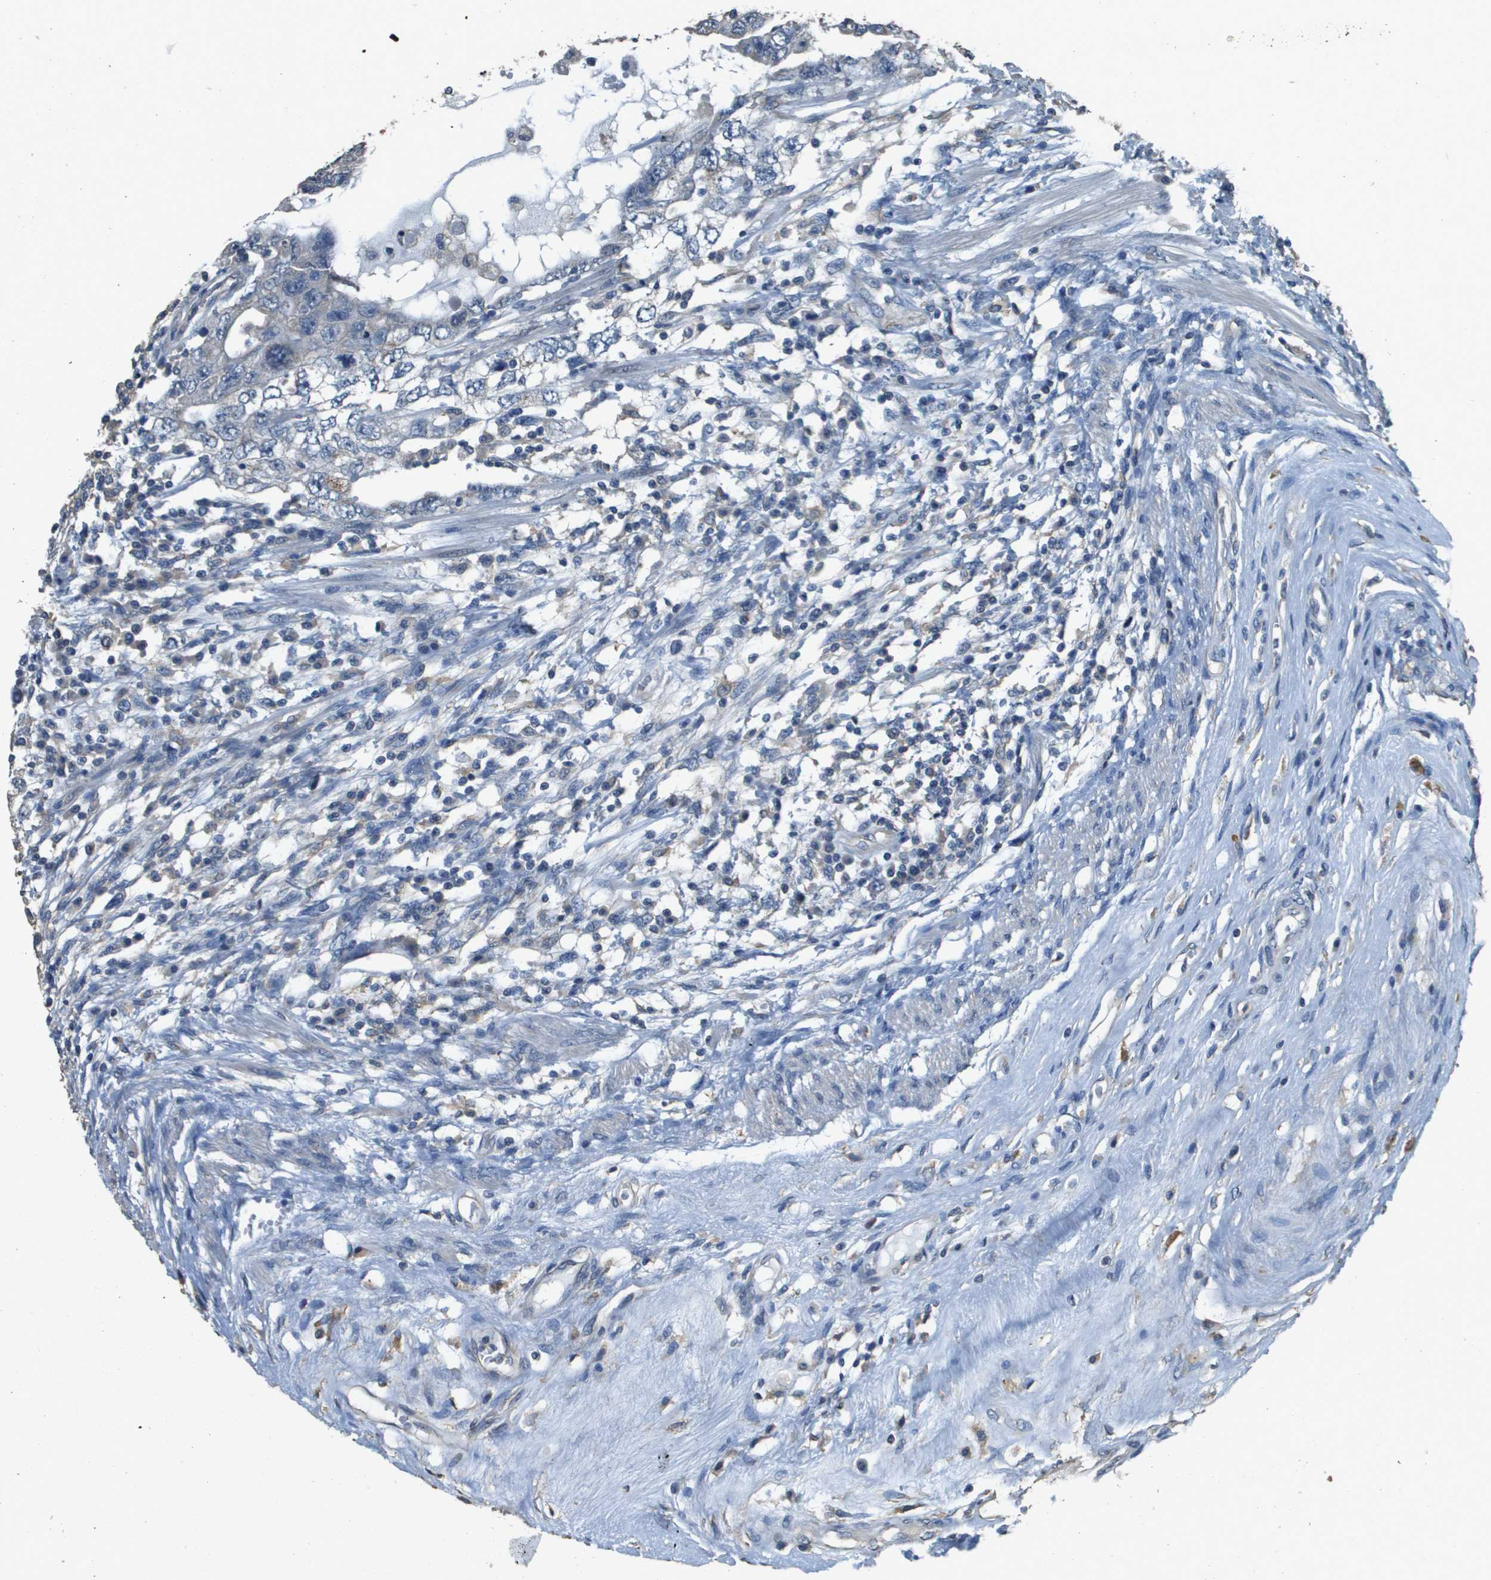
{"staining": {"intensity": "negative", "quantity": "none", "location": "none"}, "tissue": "testis cancer", "cell_type": "Tumor cells", "image_type": "cancer", "snomed": [{"axis": "morphology", "description": "Carcinoma, Embryonal, NOS"}, {"axis": "topography", "description": "Testis"}], "caption": "There is no significant staining in tumor cells of testis cancer (embryonal carcinoma).", "gene": "RAB6B", "patient": {"sex": "male", "age": 26}}